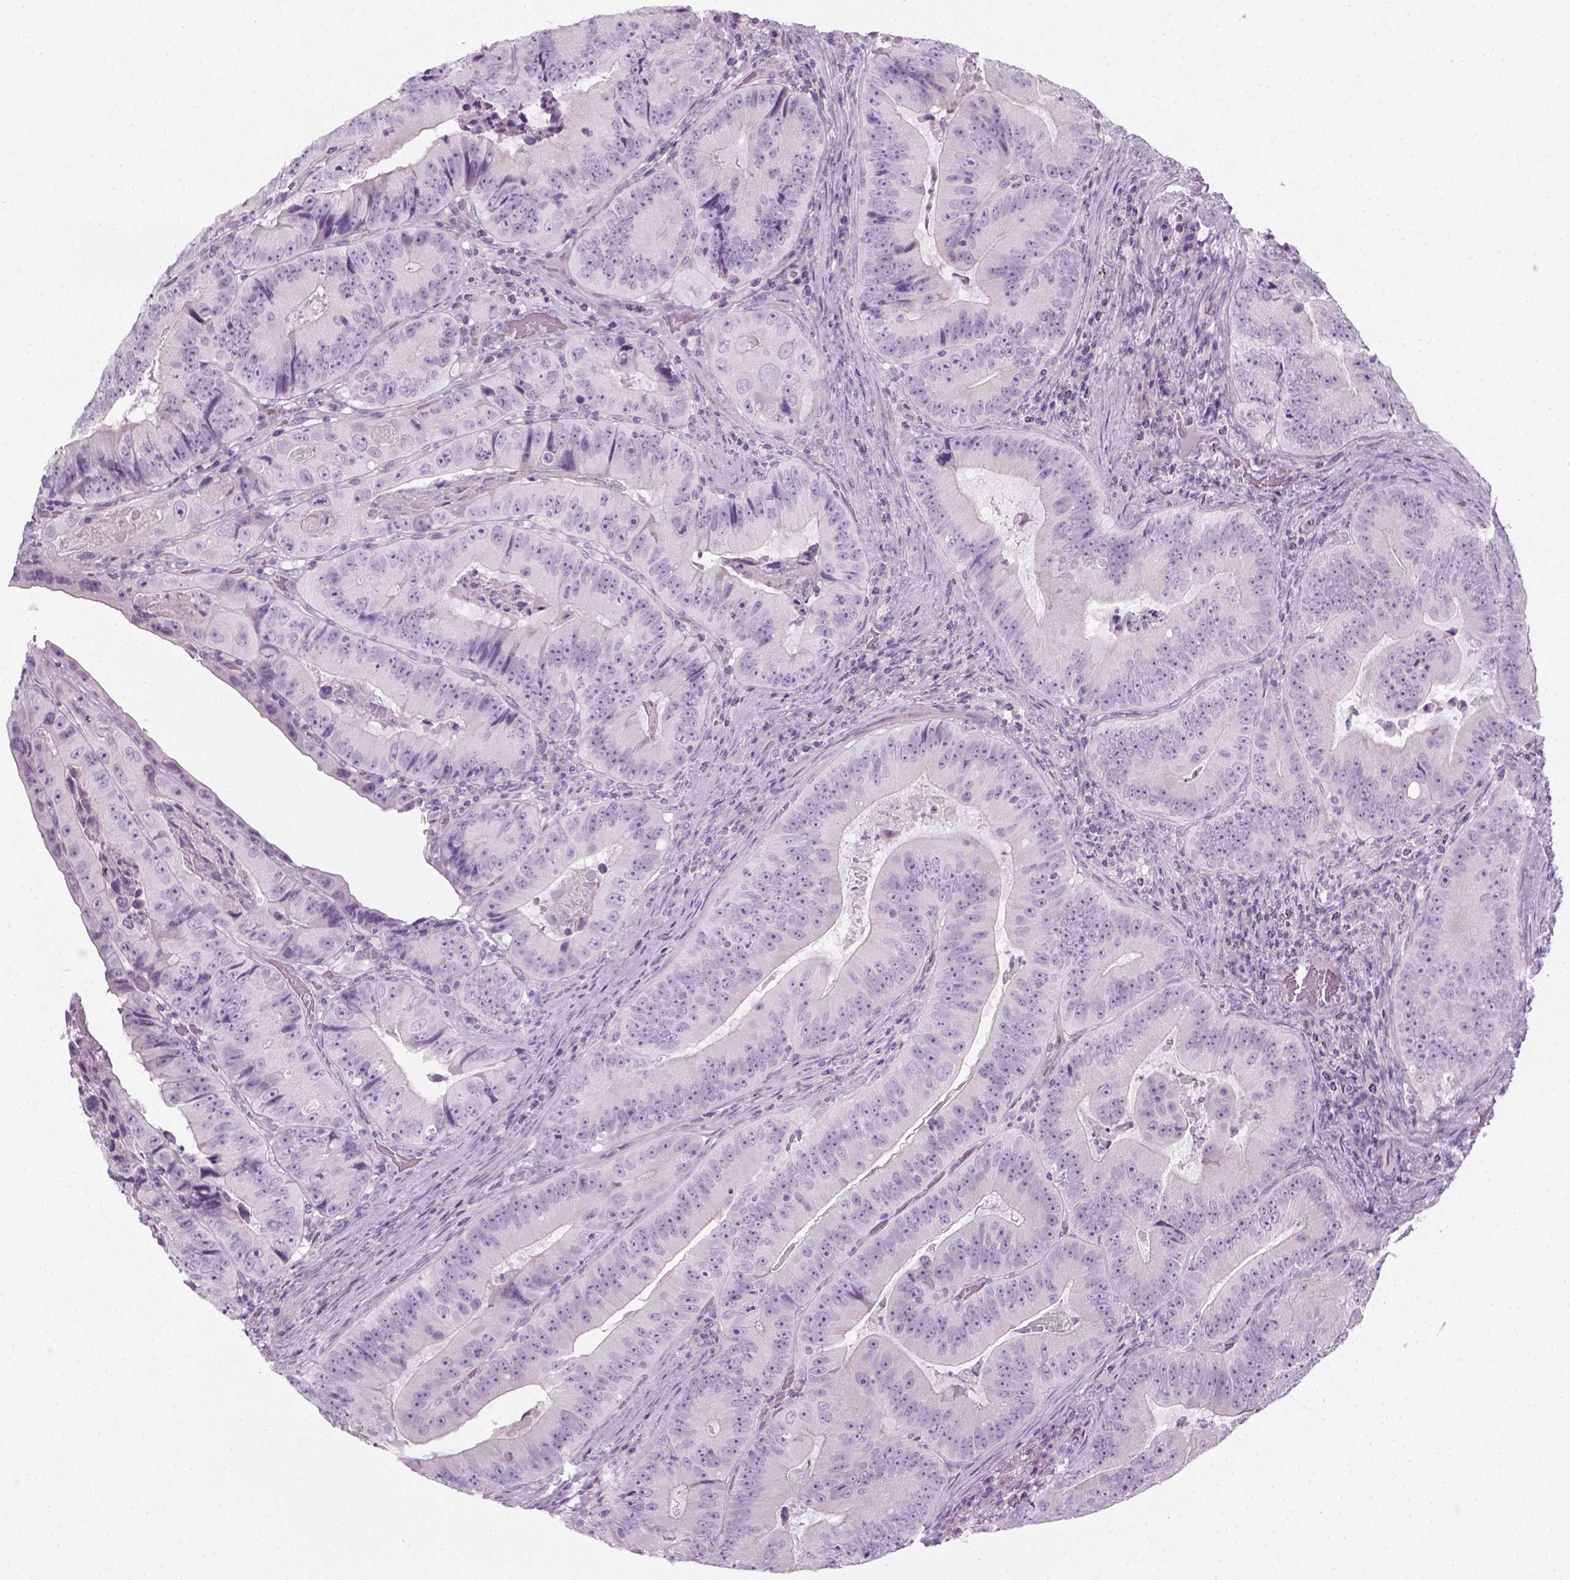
{"staining": {"intensity": "negative", "quantity": "none", "location": "none"}, "tissue": "colorectal cancer", "cell_type": "Tumor cells", "image_type": "cancer", "snomed": [{"axis": "morphology", "description": "Adenocarcinoma, NOS"}, {"axis": "topography", "description": "Colon"}], "caption": "Colorectal cancer (adenocarcinoma) was stained to show a protein in brown. There is no significant positivity in tumor cells. Brightfield microscopy of immunohistochemistry (IHC) stained with DAB (brown) and hematoxylin (blue), captured at high magnification.", "gene": "CIBAR2", "patient": {"sex": "female", "age": 86}}